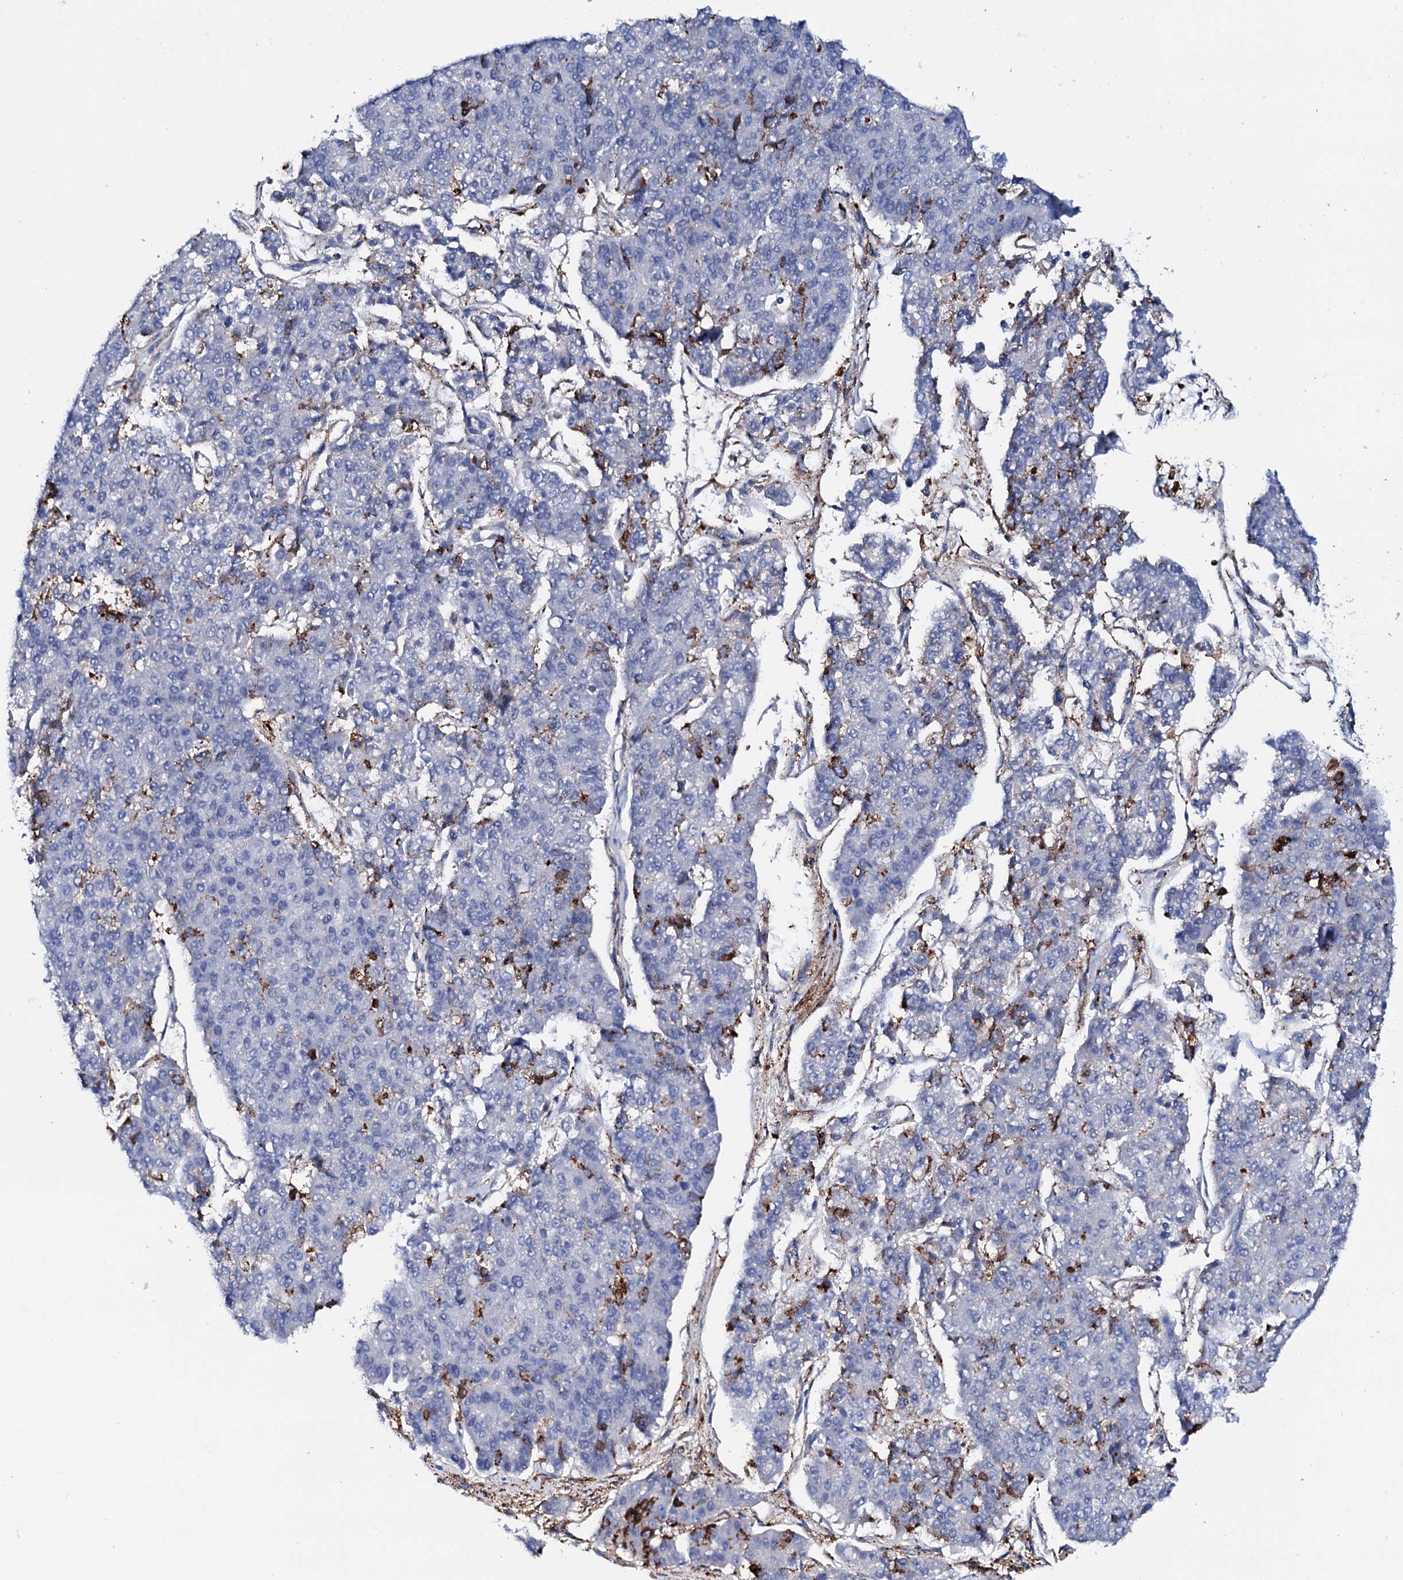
{"staining": {"intensity": "strong", "quantity": "<25%", "location": "cytoplasmic/membranous"}, "tissue": "pancreatic cancer", "cell_type": "Tumor cells", "image_type": "cancer", "snomed": [{"axis": "morphology", "description": "Adenocarcinoma, NOS"}, {"axis": "topography", "description": "Pancreas"}], "caption": "Approximately <25% of tumor cells in human pancreatic cancer reveal strong cytoplasmic/membranous protein expression as visualized by brown immunohistochemical staining.", "gene": "MED13L", "patient": {"sex": "male", "age": 50}}